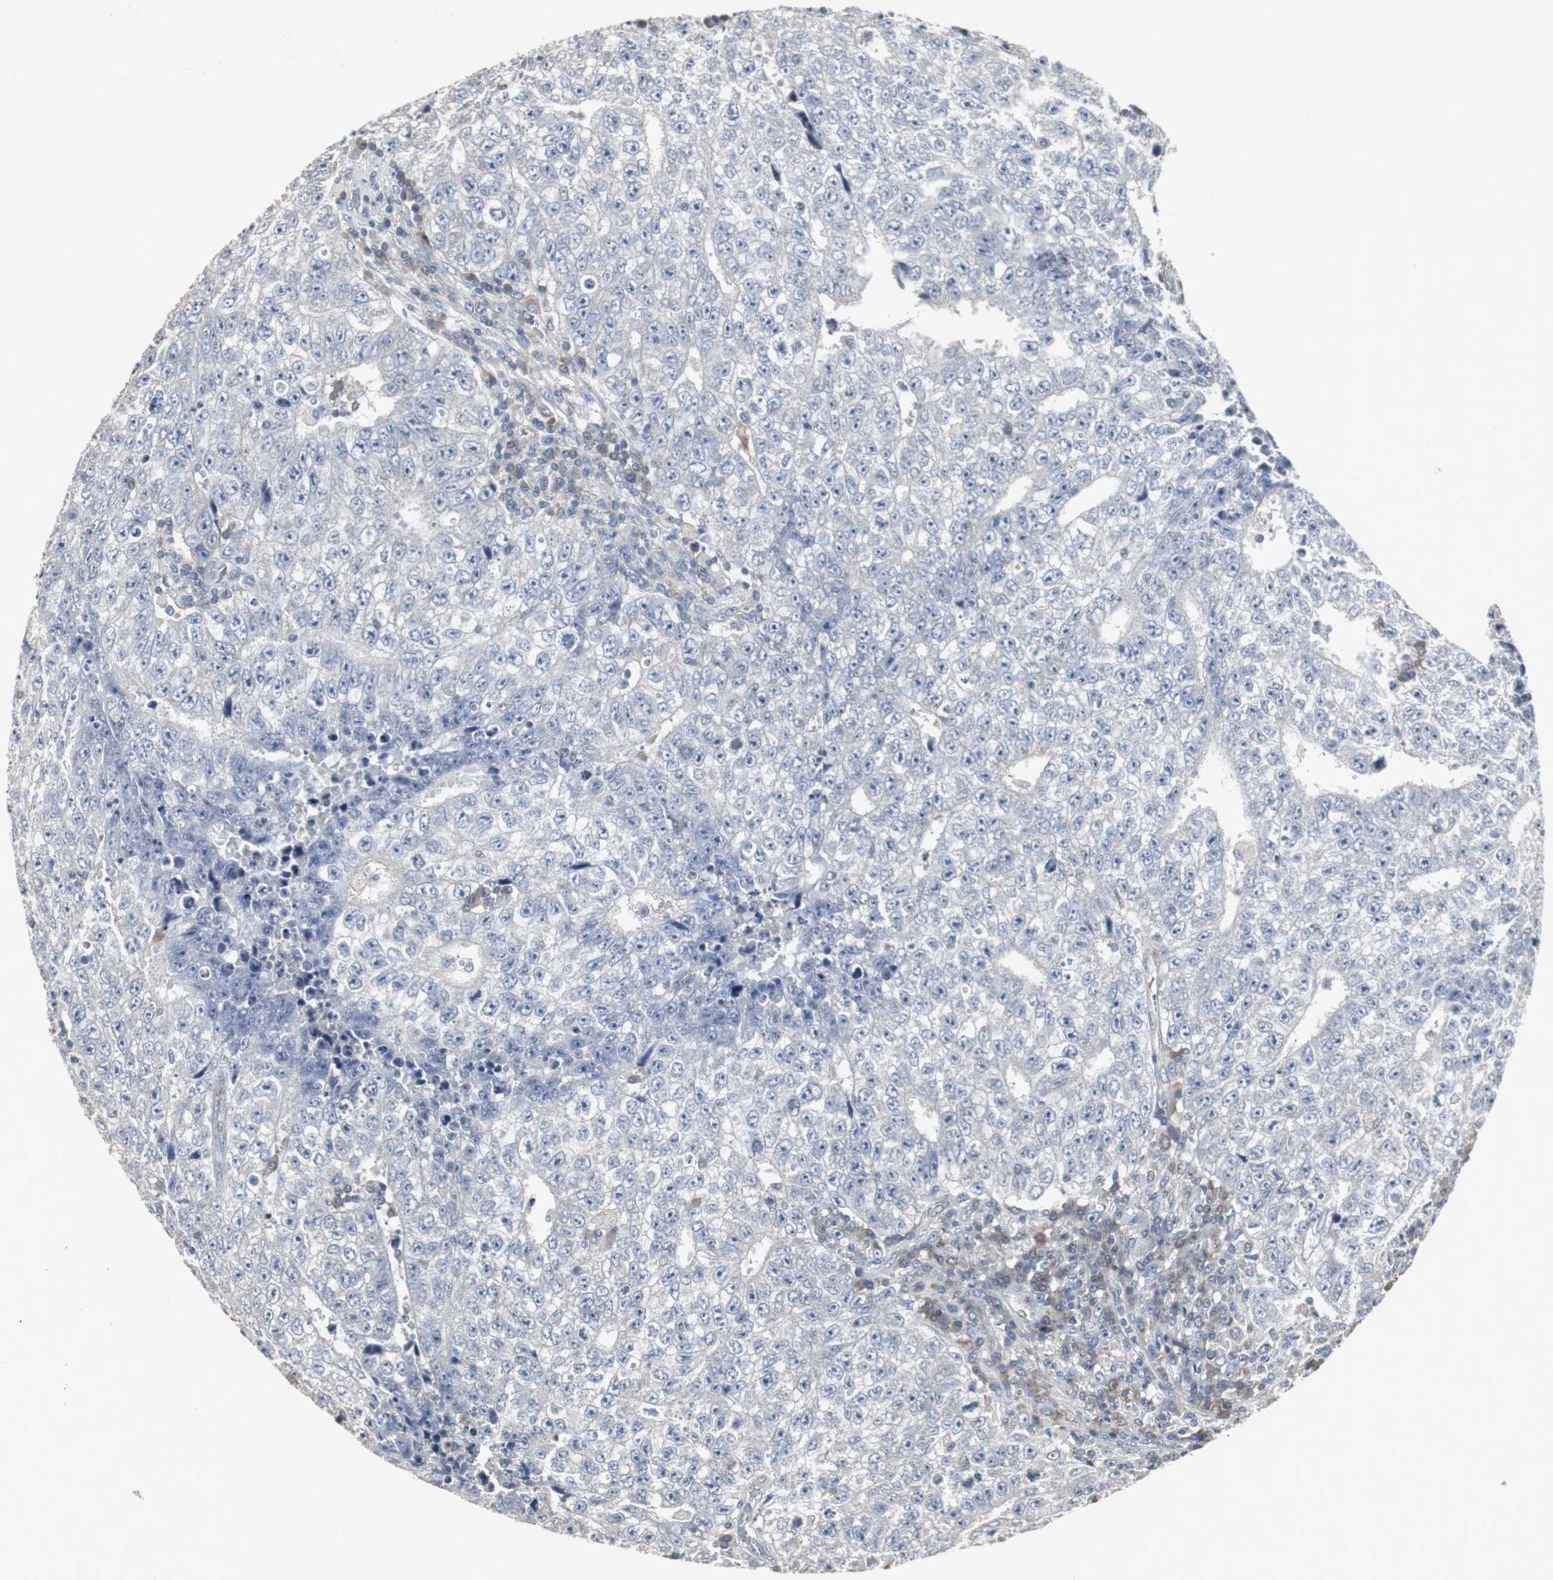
{"staining": {"intensity": "negative", "quantity": "none", "location": "none"}, "tissue": "testis cancer", "cell_type": "Tumor cells", "image_type": "cancer", "snomed": [{"axis": "morphology", "description": "Necrosis, NOS"}, {"axis": "morphology", "description": "Carcinoma, Embryonal, NOS"}, {"axis": "topography", "description": "Testis"}], "caption": "IHC of human testis cancer (embryonal carcinoma) displays no positivity in tumor cells.", "gene": "ACAA1", "patient": {"sex": "male", "age": 19}}